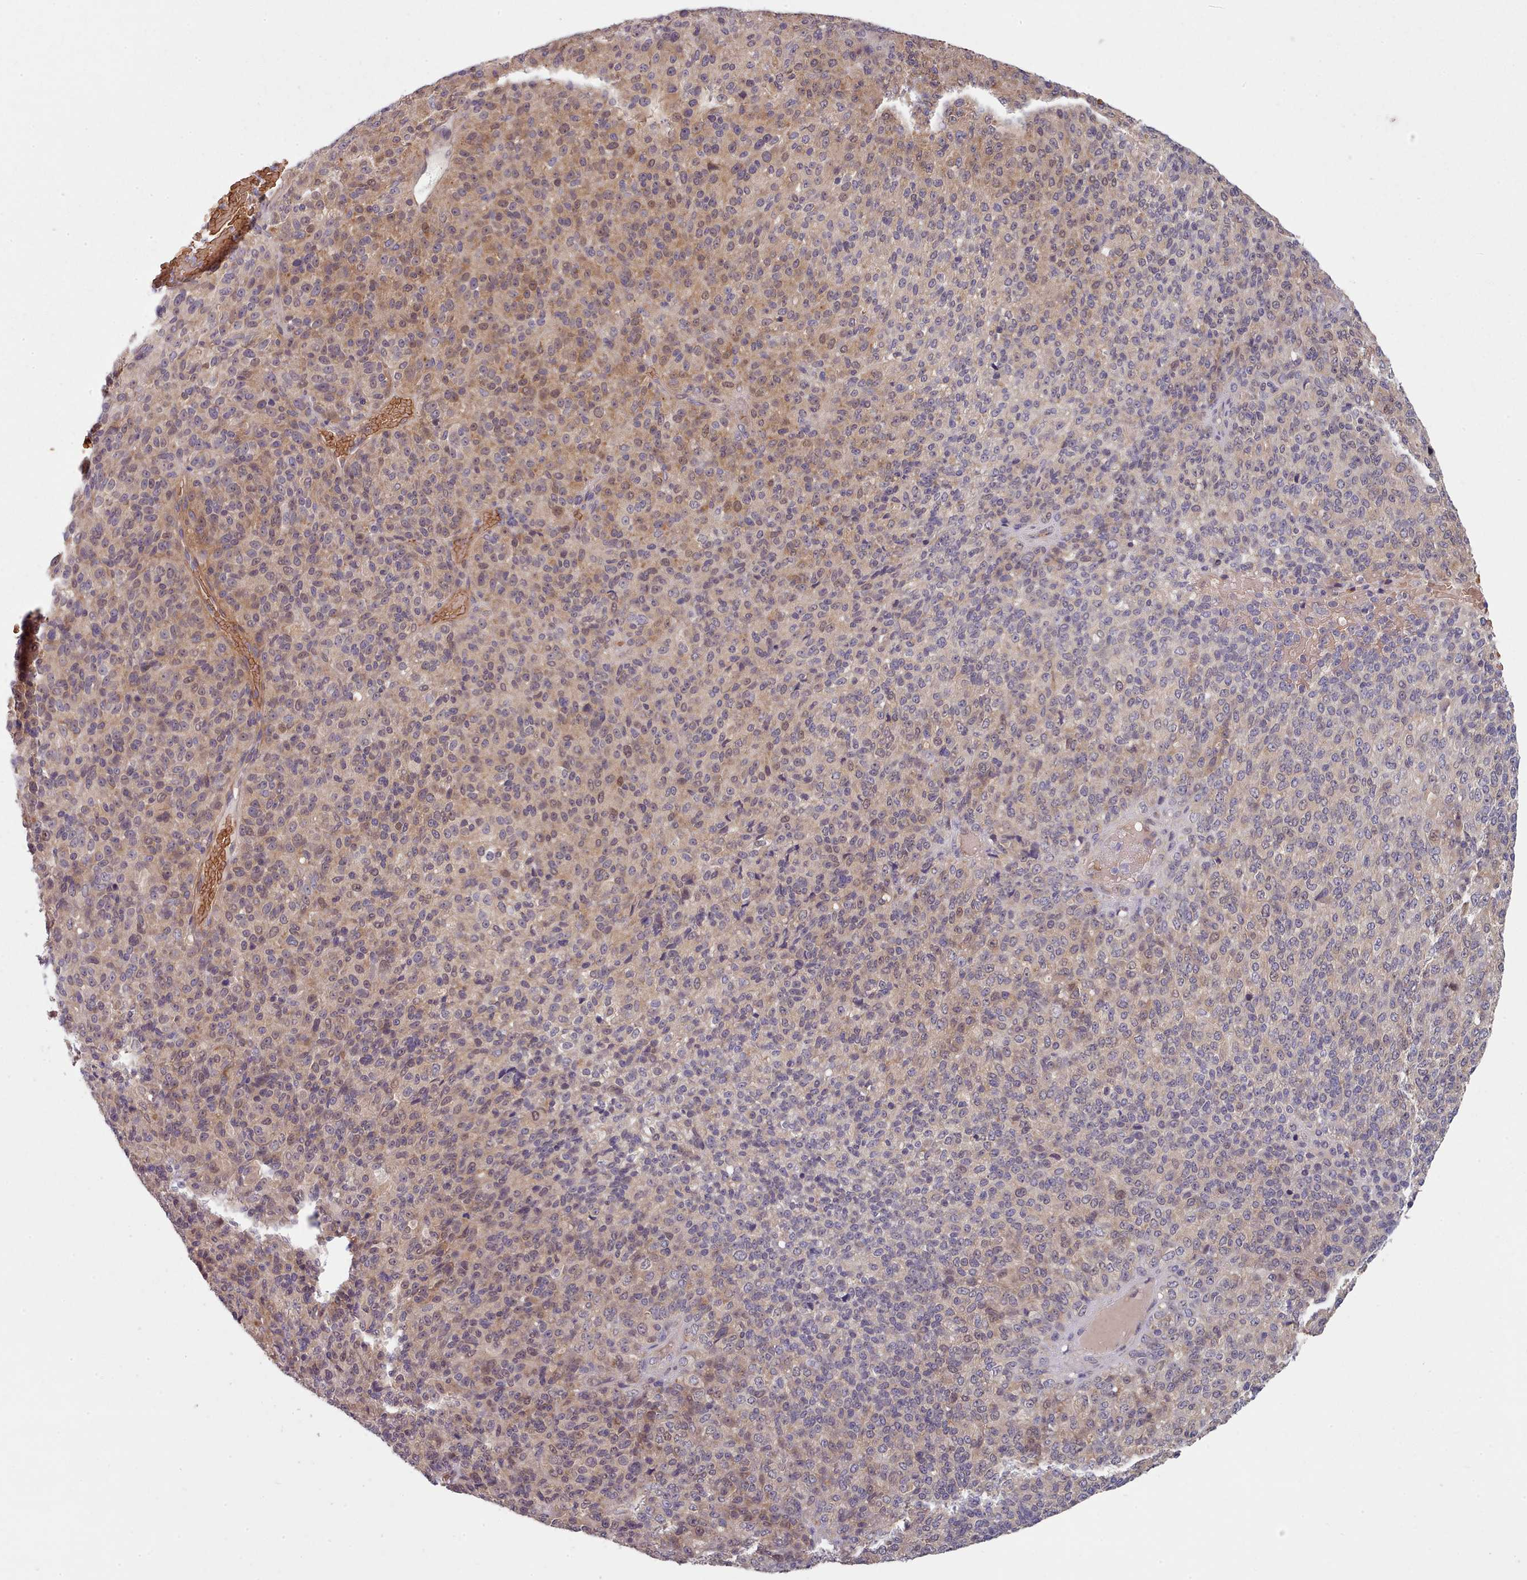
{"staining": {"intensity": "moderate", "quantity": "<25%", "location": "cytoplasmic/membranous,nuclear"}, "tissue": "melanoma", "cell_type": "Tumor cells", "image_type": "cancer", "snomed": [{"axis": "morphology", "description": "Malignant melanoma, Metastatic site"}, {"axis": "topography", "description": "Brain"}], "caption": "Tumor cells exhibit low levels of moderate cytoplasmic/membranous and nuclear expression in about <25% of cells in malignant melanoma (metastatic site).", "gene": "CLNS1A", "patient": {"sex": "female", "age": 56}}